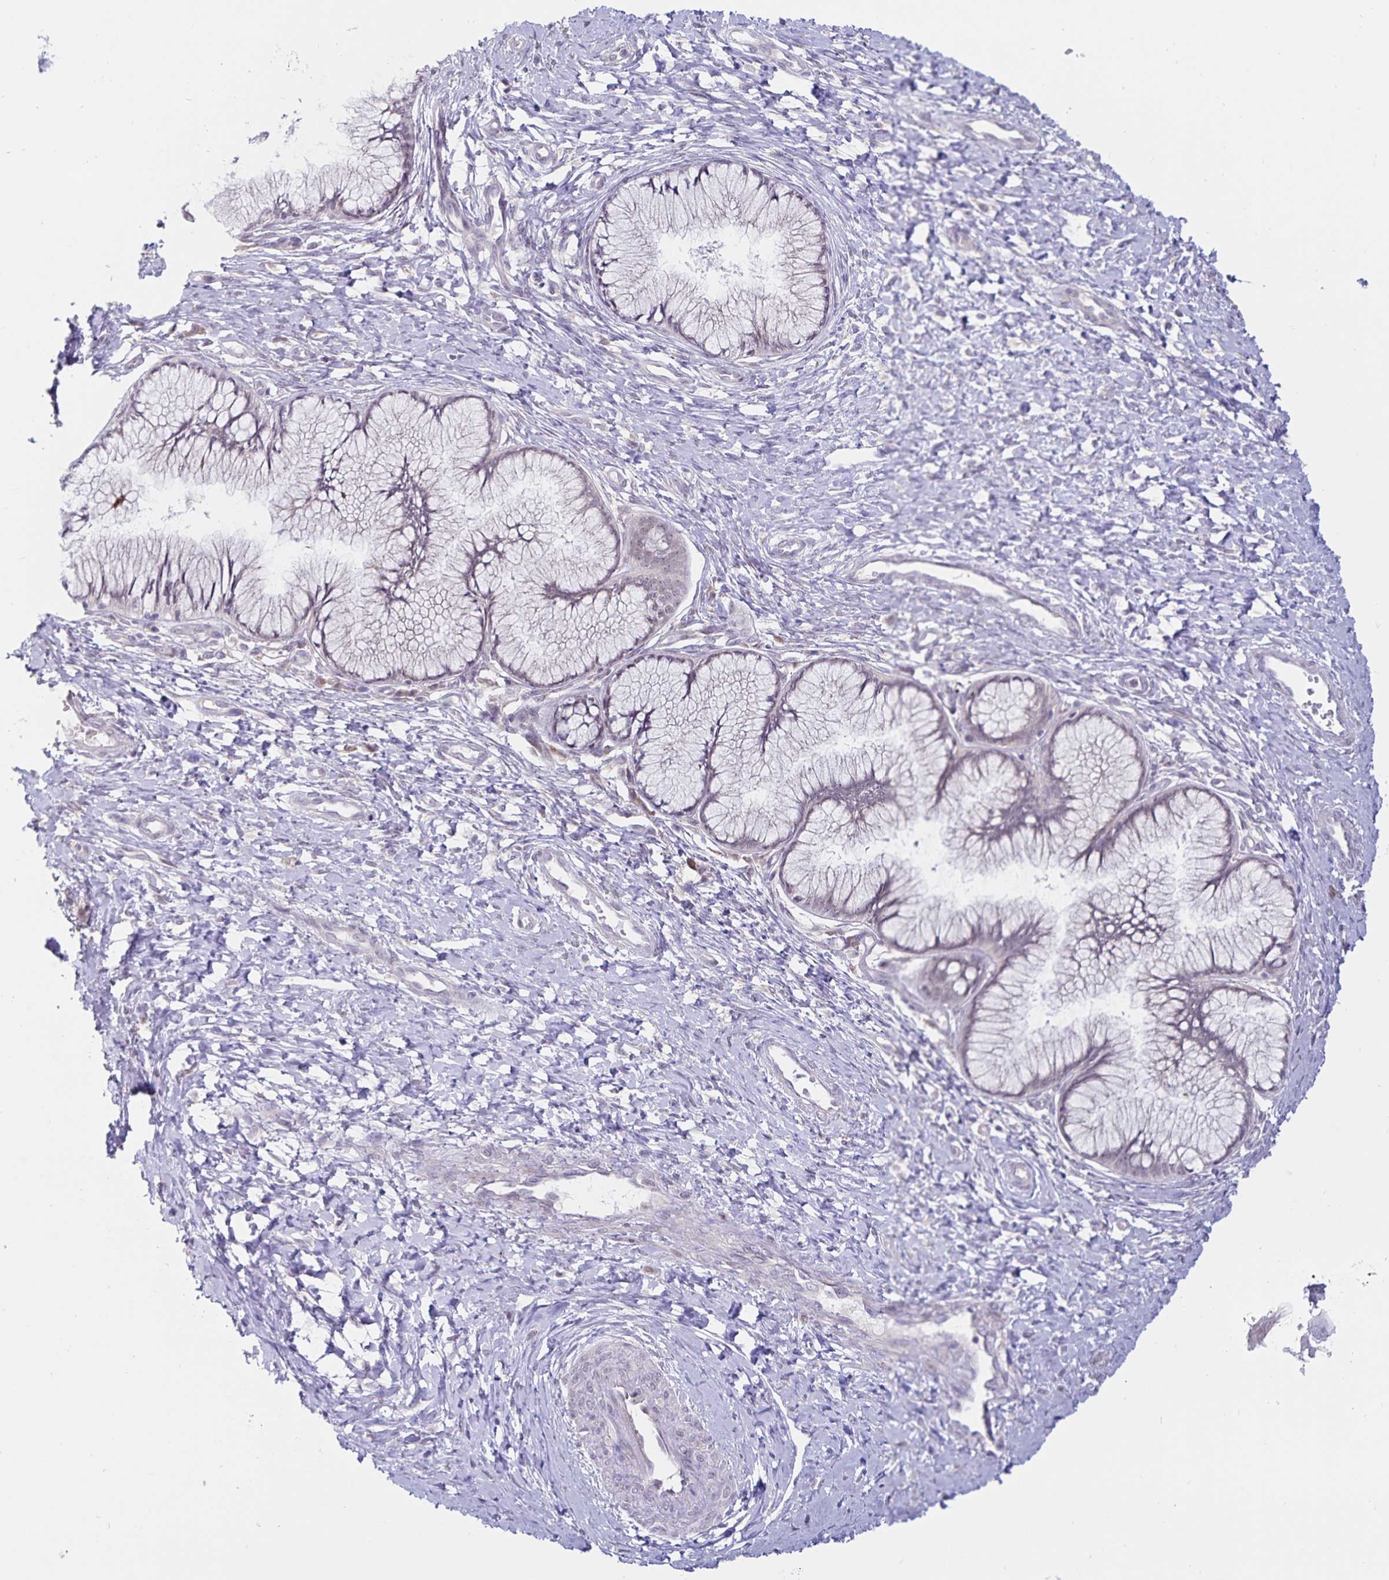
{"staining": {"intensity": "negative", "quantity": "none", "location": "none"}, "tissue": "cervix", "cell_type": "Glandular cells", "image_type": "normal", "snomed": [{"axis": "morphology", "description": "Normal tissue, NOS"}, {"axis": "topography", "description": "Cervix"}], "caption": "IHC of unremarkable cervix shows no staining in glandular cells.", "gene": "ATP2A2", "patient": {"sex": "female", "age": 37}}